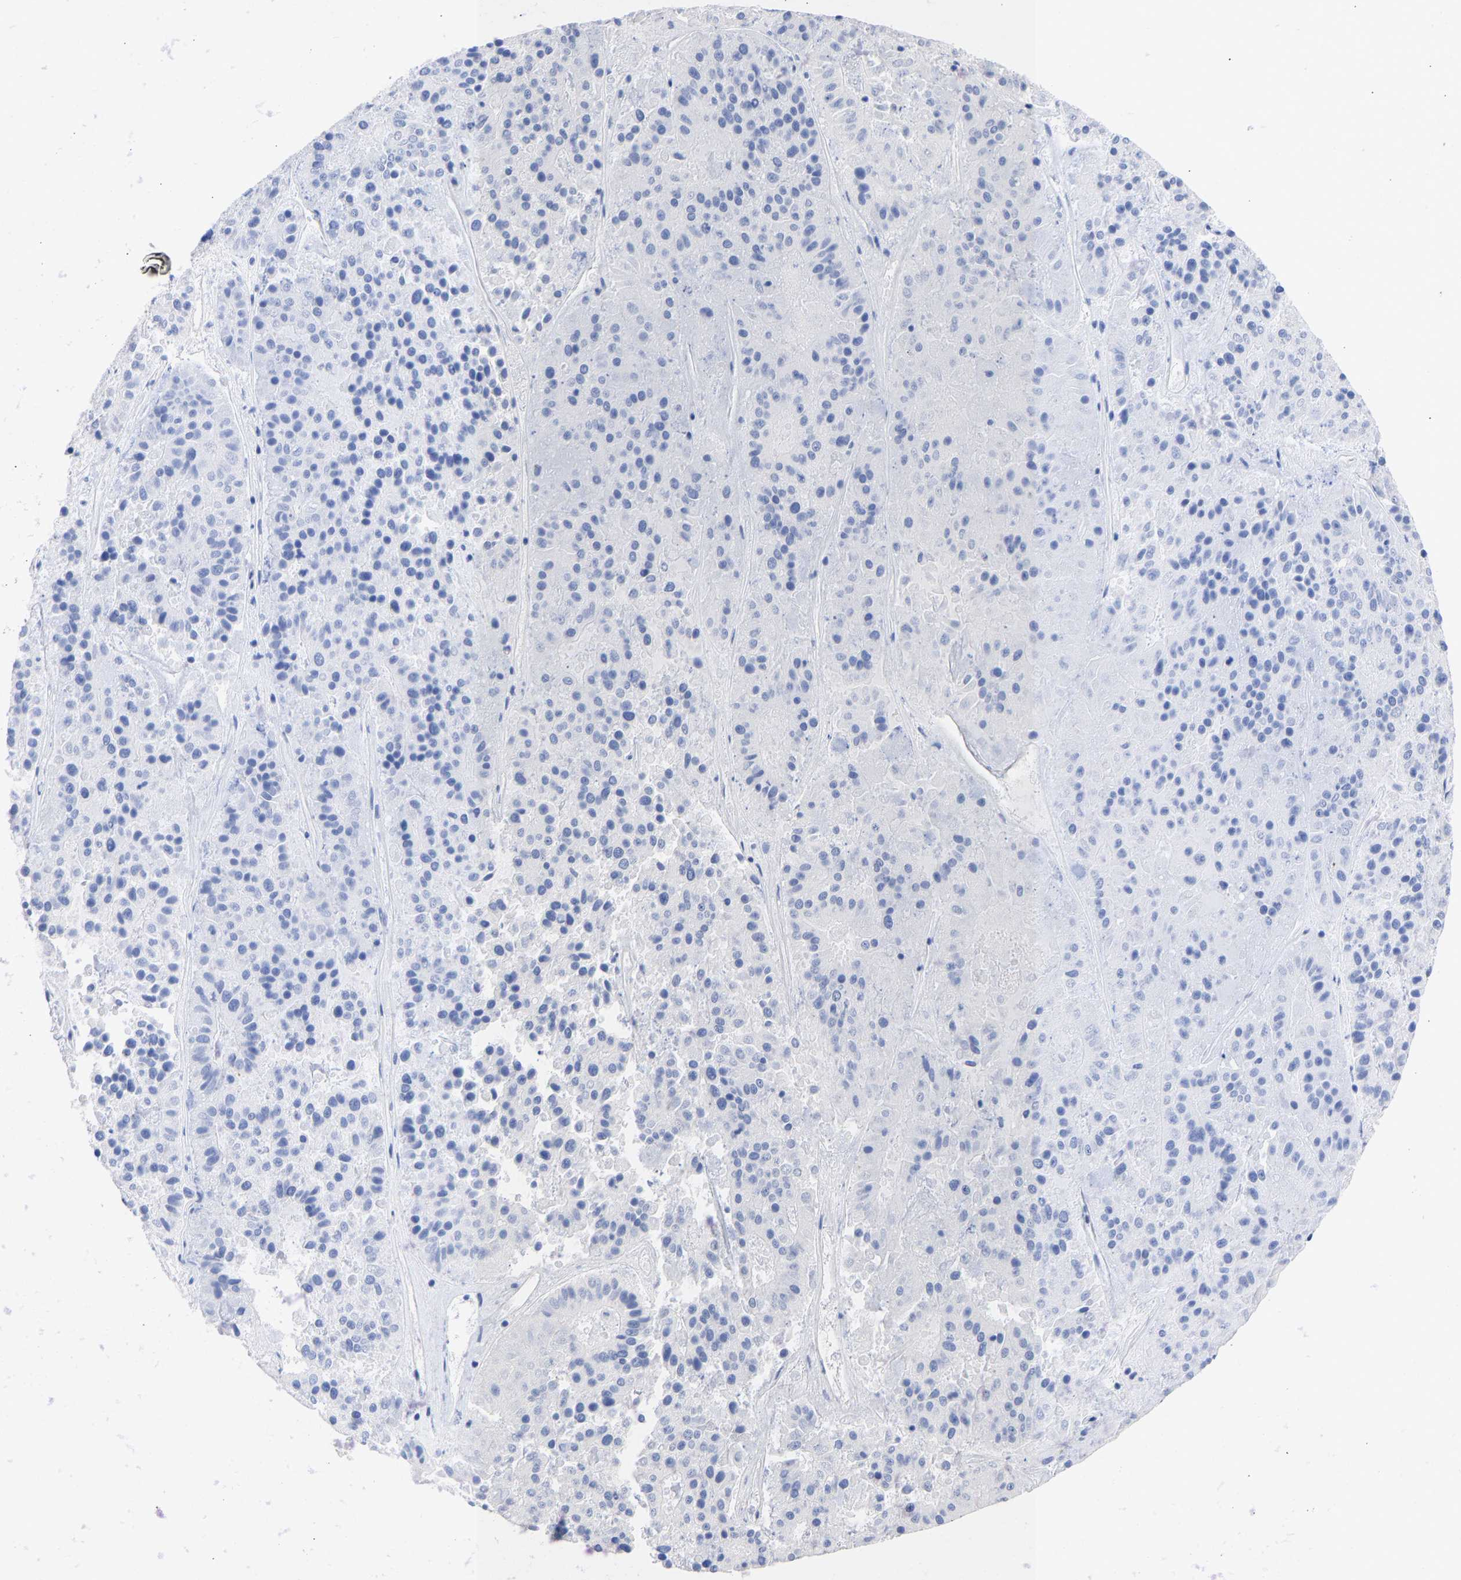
{"staining": {"intensity": "negative", "quantity": "none", "location": "none"}, "tissue": "pancreatic cancer", "cell_type": "Tumor cells", "image_type": "cancer", "snomed": [{"axis": "morphology", "description": "Adenocarcinoma, NOS"}, {"axis": "topography", "description": "Pancreas"}], "caption": "DAB immunohistochemical staining of human pancreatic cancer exhibits no significant positivity in tumor cells.", "gene": "KRT1", "patient": {"sex": "male", "age": 50}}